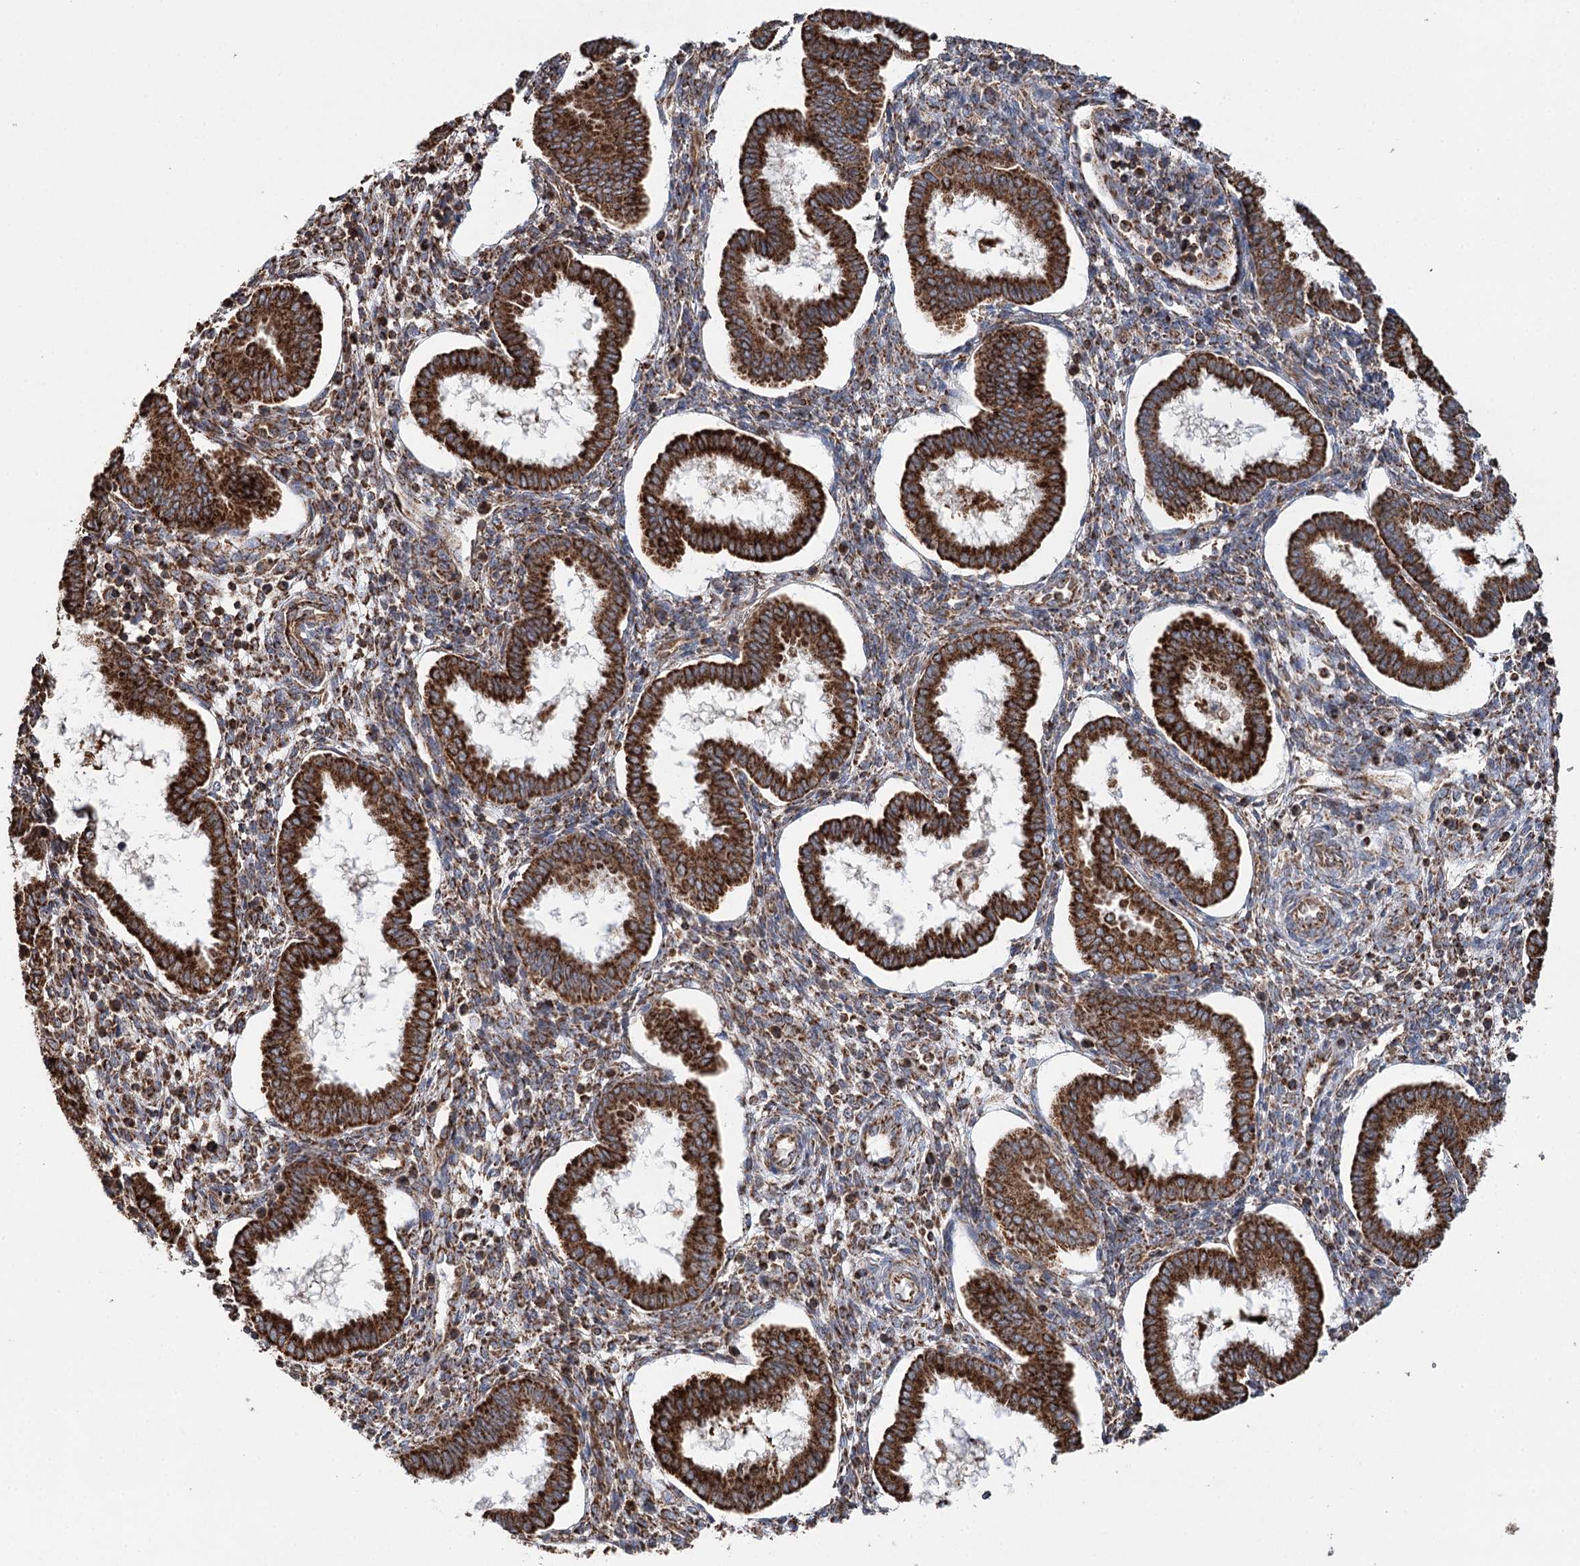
{"staining": {"intensity": "moderate", "quantity": ">75%", "location": "cytoplasmic/membranous"}, "tissue": "endometrium", "cell_type": "Cells in endometrial stroma", "image_type": "normal", "snomed": [{"axis": "morphology", "description": "Normal tissue, NOS"}, {"axis": "topography", "description": "Endometrium"}], "caption": "Cells in endometrial stroma demonstrate medium levels of moderate cytoplasmic/membranous positivity in approximately >75% of cells in normal human endometrium.", "gene": "APH1A", "patient": {"sex": "female", "age": 24}}